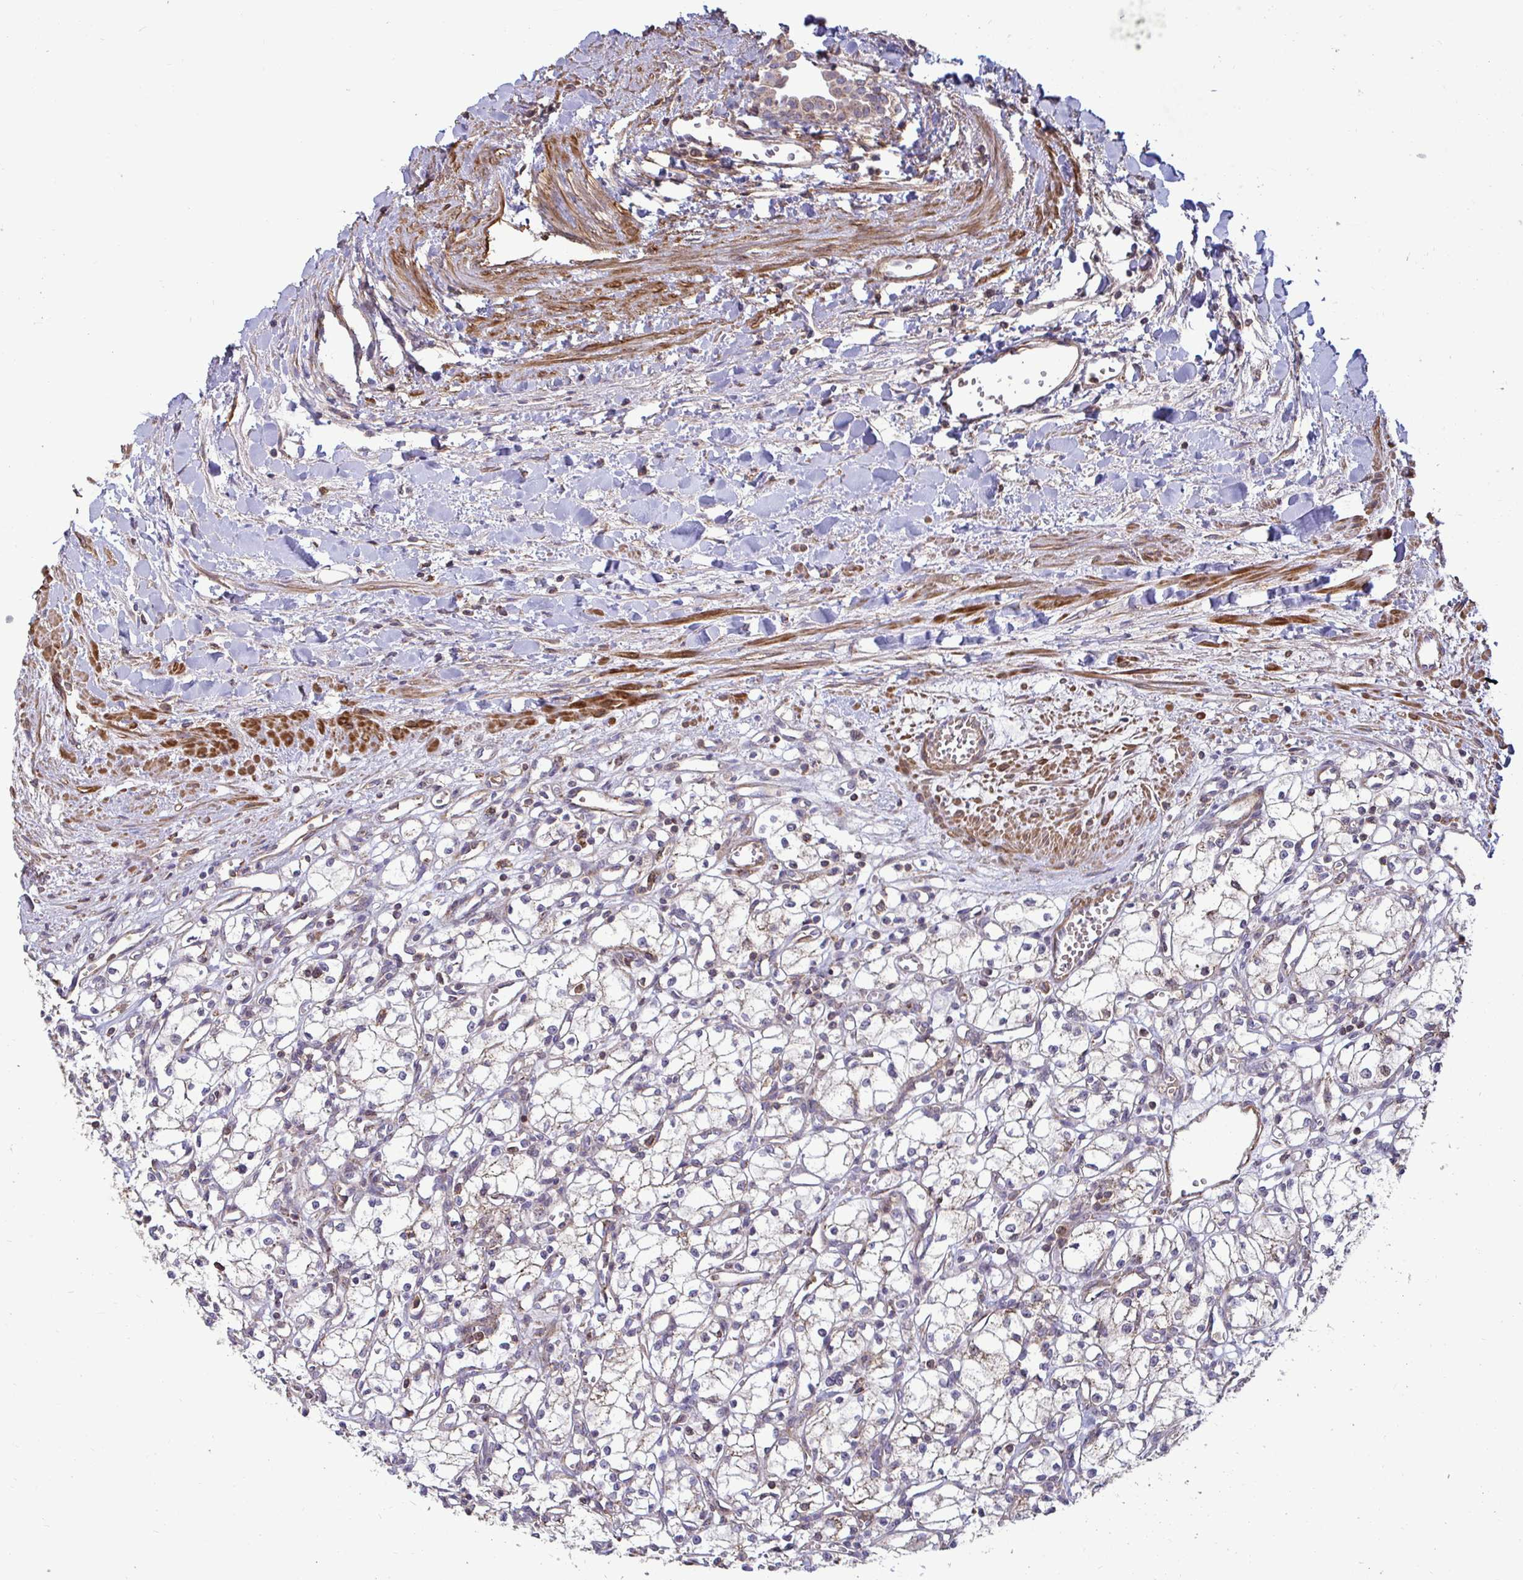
{"staining": {"intensity": "weak", "quantity": "<25%", "location": "cytoplasmic/membranous"}, "tissue": "renal cancer", "cell_type": "Tumor cells", "image_type": "cancer", "snomed": [{"axis": "morphology", "description": "Adenocarcinoma, NOS"}, {"axis": "topography", "description": "Kidney"}], "caption": "This is an IHC histopathology image of renal adenocarcinoma. There is no expression in tumor cells.", "gene": "SPRY1", "patient": {"sex": "male", "age": 59}}